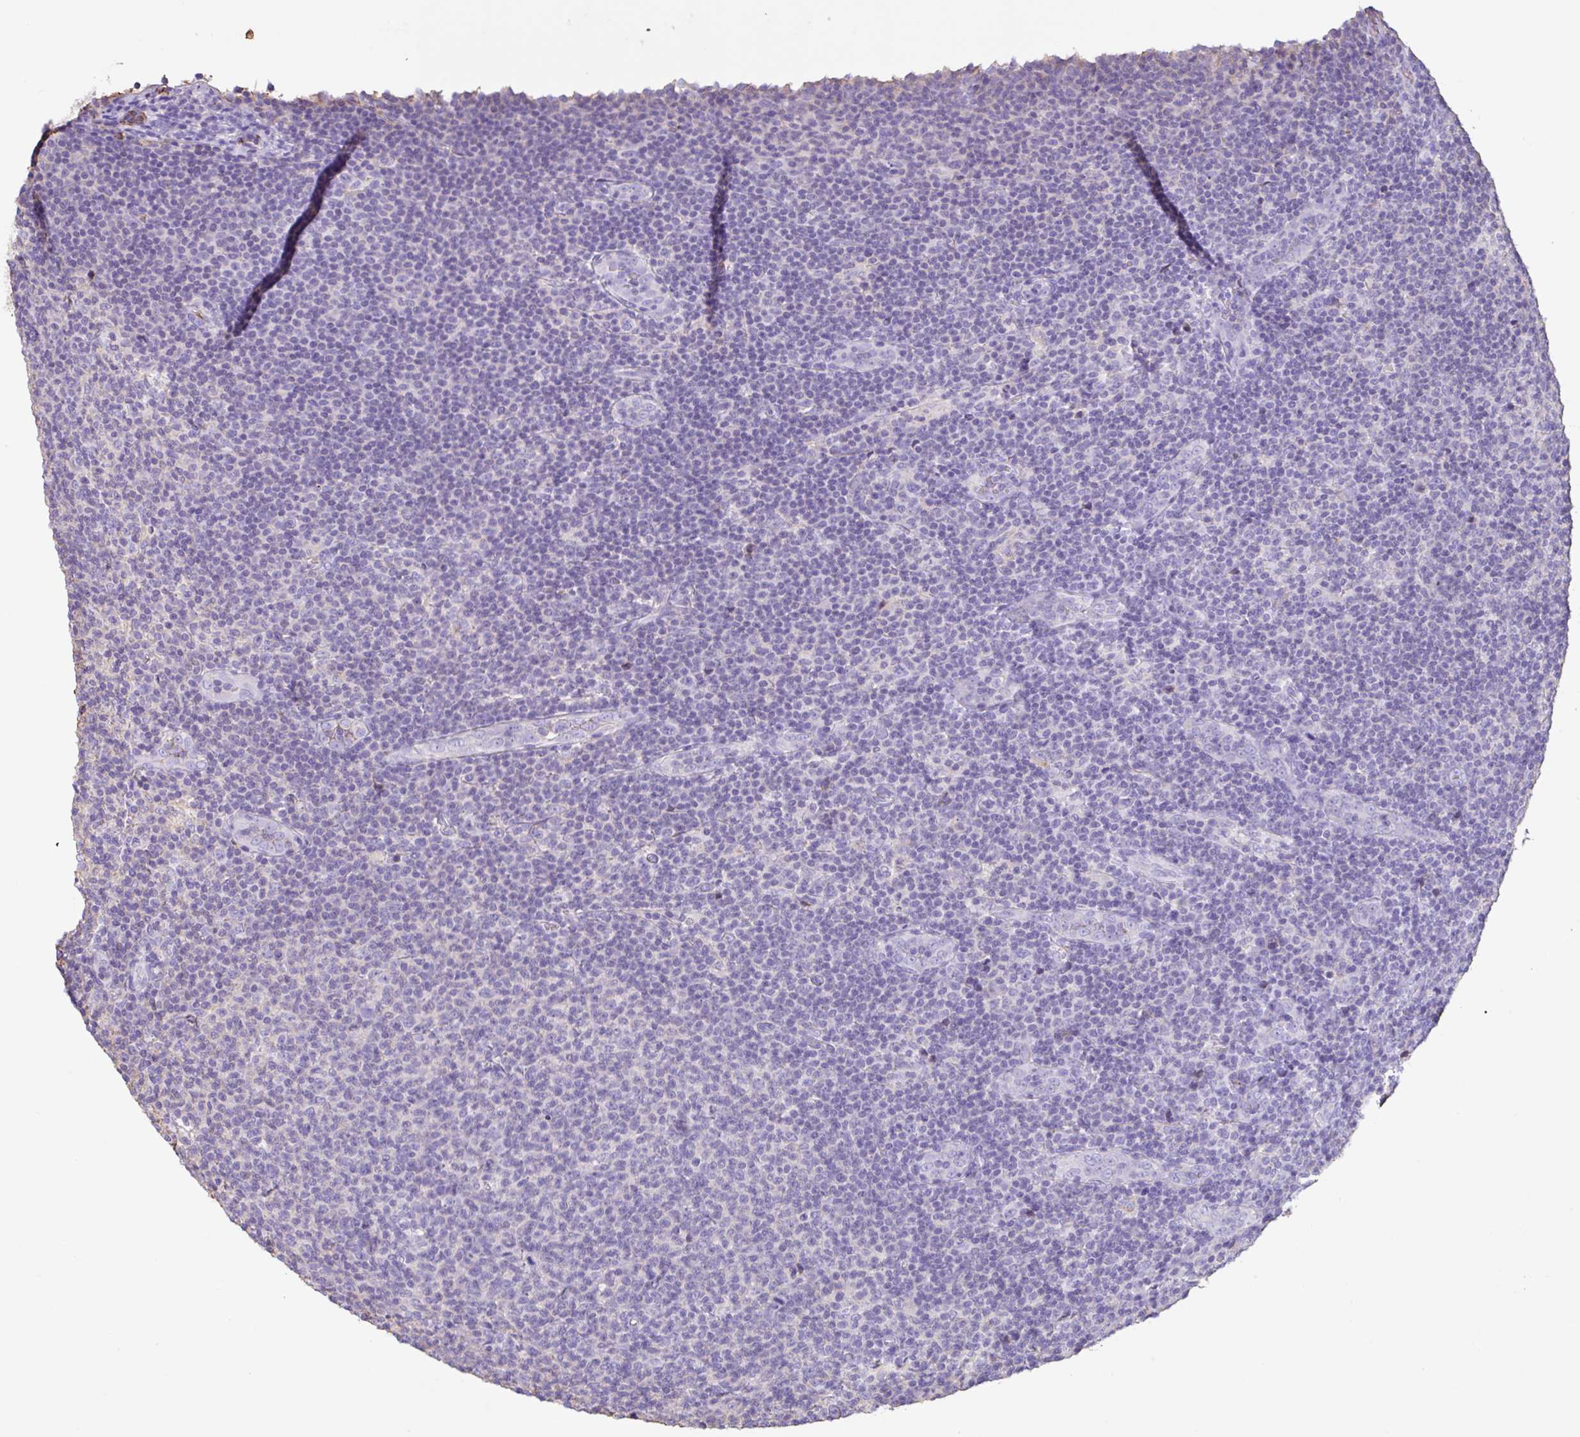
{"staining": {"intensity": "negative", "quantity": "none", "location": "none"}, "tissue": "lymphoma", "cell_type": "Tumor cells", "image_type": "cancer", "snomed": [{"axis": "morphology", "description": "Malignant lymphoma, non-Hodgkin's type, Low grade"}, {"axis": "topography", "description": "Lymph node"}], "caption": "Immunohistochemistry photomicrograph of malignant lymphoma, non-Hodgkin's type (low-grade) stained for a protein (brown), which demonstrates no expression in tumor cells.", "gene": "HOXC12", "patient": {"sex": "male", "age": 66}}